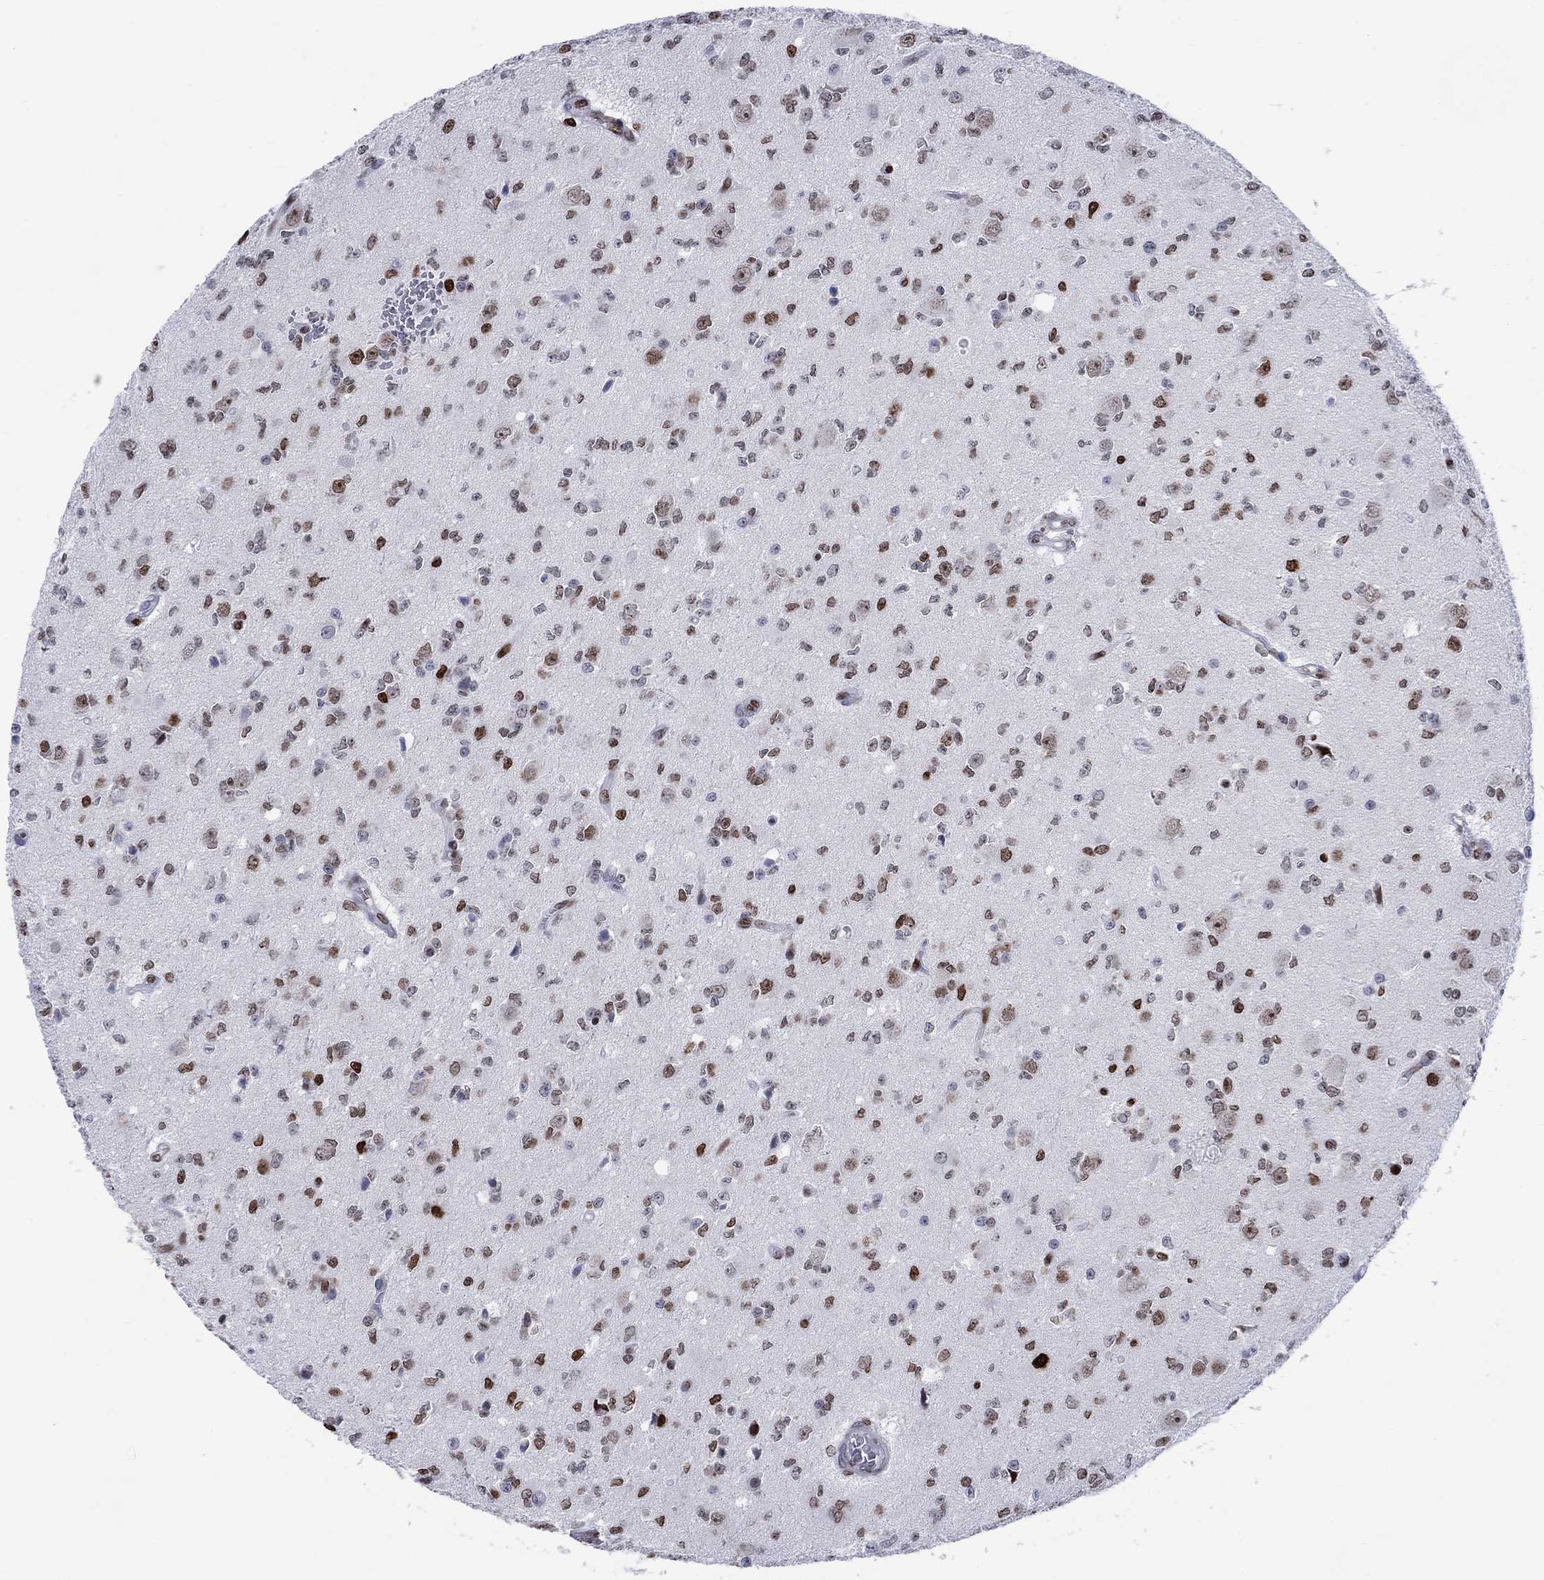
{"staining": {"intensity": "strong", "quantity": "<25%", "location": "nuclear"}, "tissue": "glioma", "cell_type": "Tumor cells", "image_type": "cancer", "snomed": [{"axis": "morphology", "description": "Glioma, malignant, Low grade"}, {"axis": "topography", "description": "Brain"}], "caption": "There is medium levels of strong nuclear staining in tumor cells of malignant glioma (low-grade), as demonstrated by immunohistochemical staining (brown color).", "gene": "HMGA1", "patient": {"sex": "female", "age": 45}}